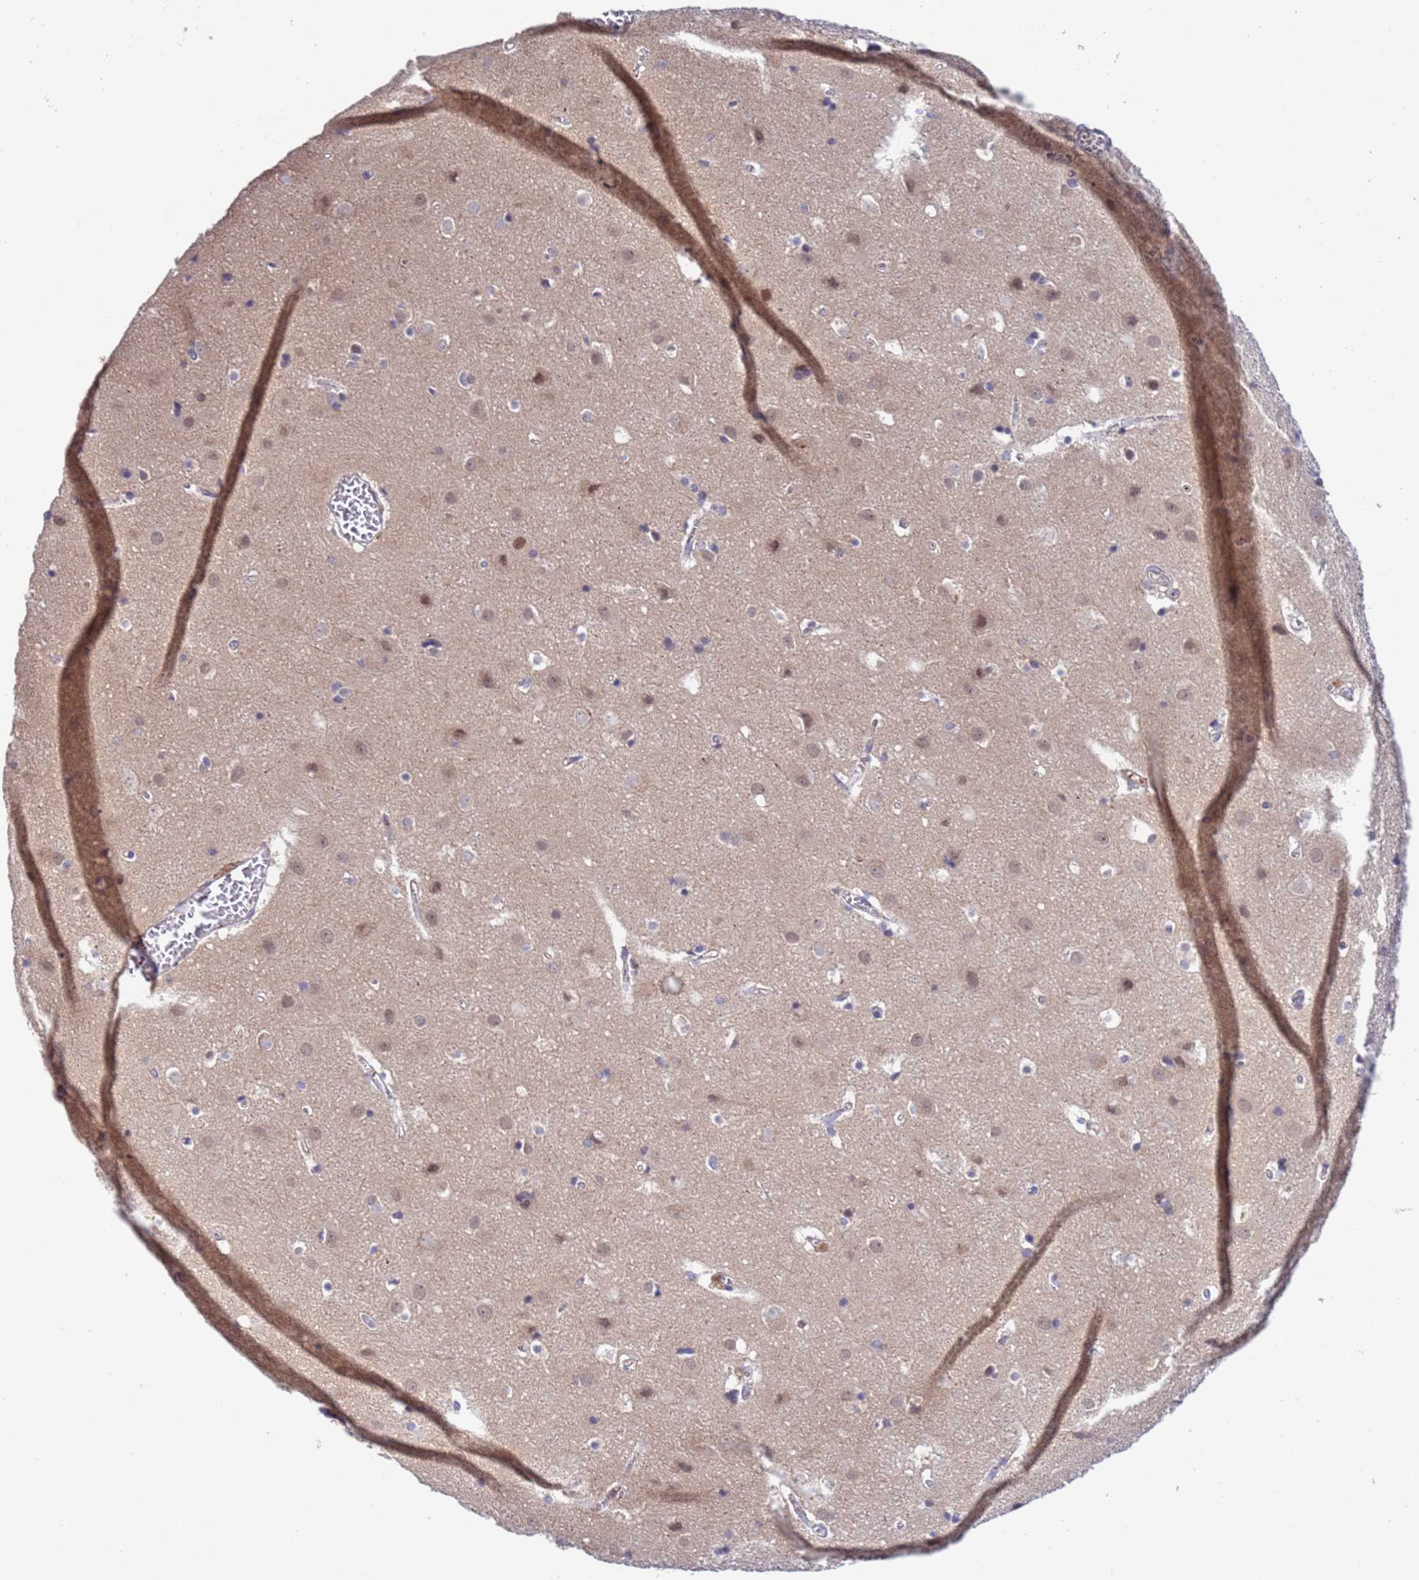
{"staining": {"intensity": "weak", "quantity": "<25%", "location": "cytoplasmic/membranous"}, "tissue": "cerebral cortex", "cell_type": "Endothelial cells", "image_type": "normal", "snomed": [{"axis": "morphology", "description": "Normal tissue, NOS"}, {"axis": "topography", "description": "Cerebral cortex"}], "caption": "This is an immunohistochemistry photomicrograph of unremarkable cerebral cortex. There is no expression in endothelial cells.", "gene": "PARP16", "patient": {"sex": "male", "age": 54}}